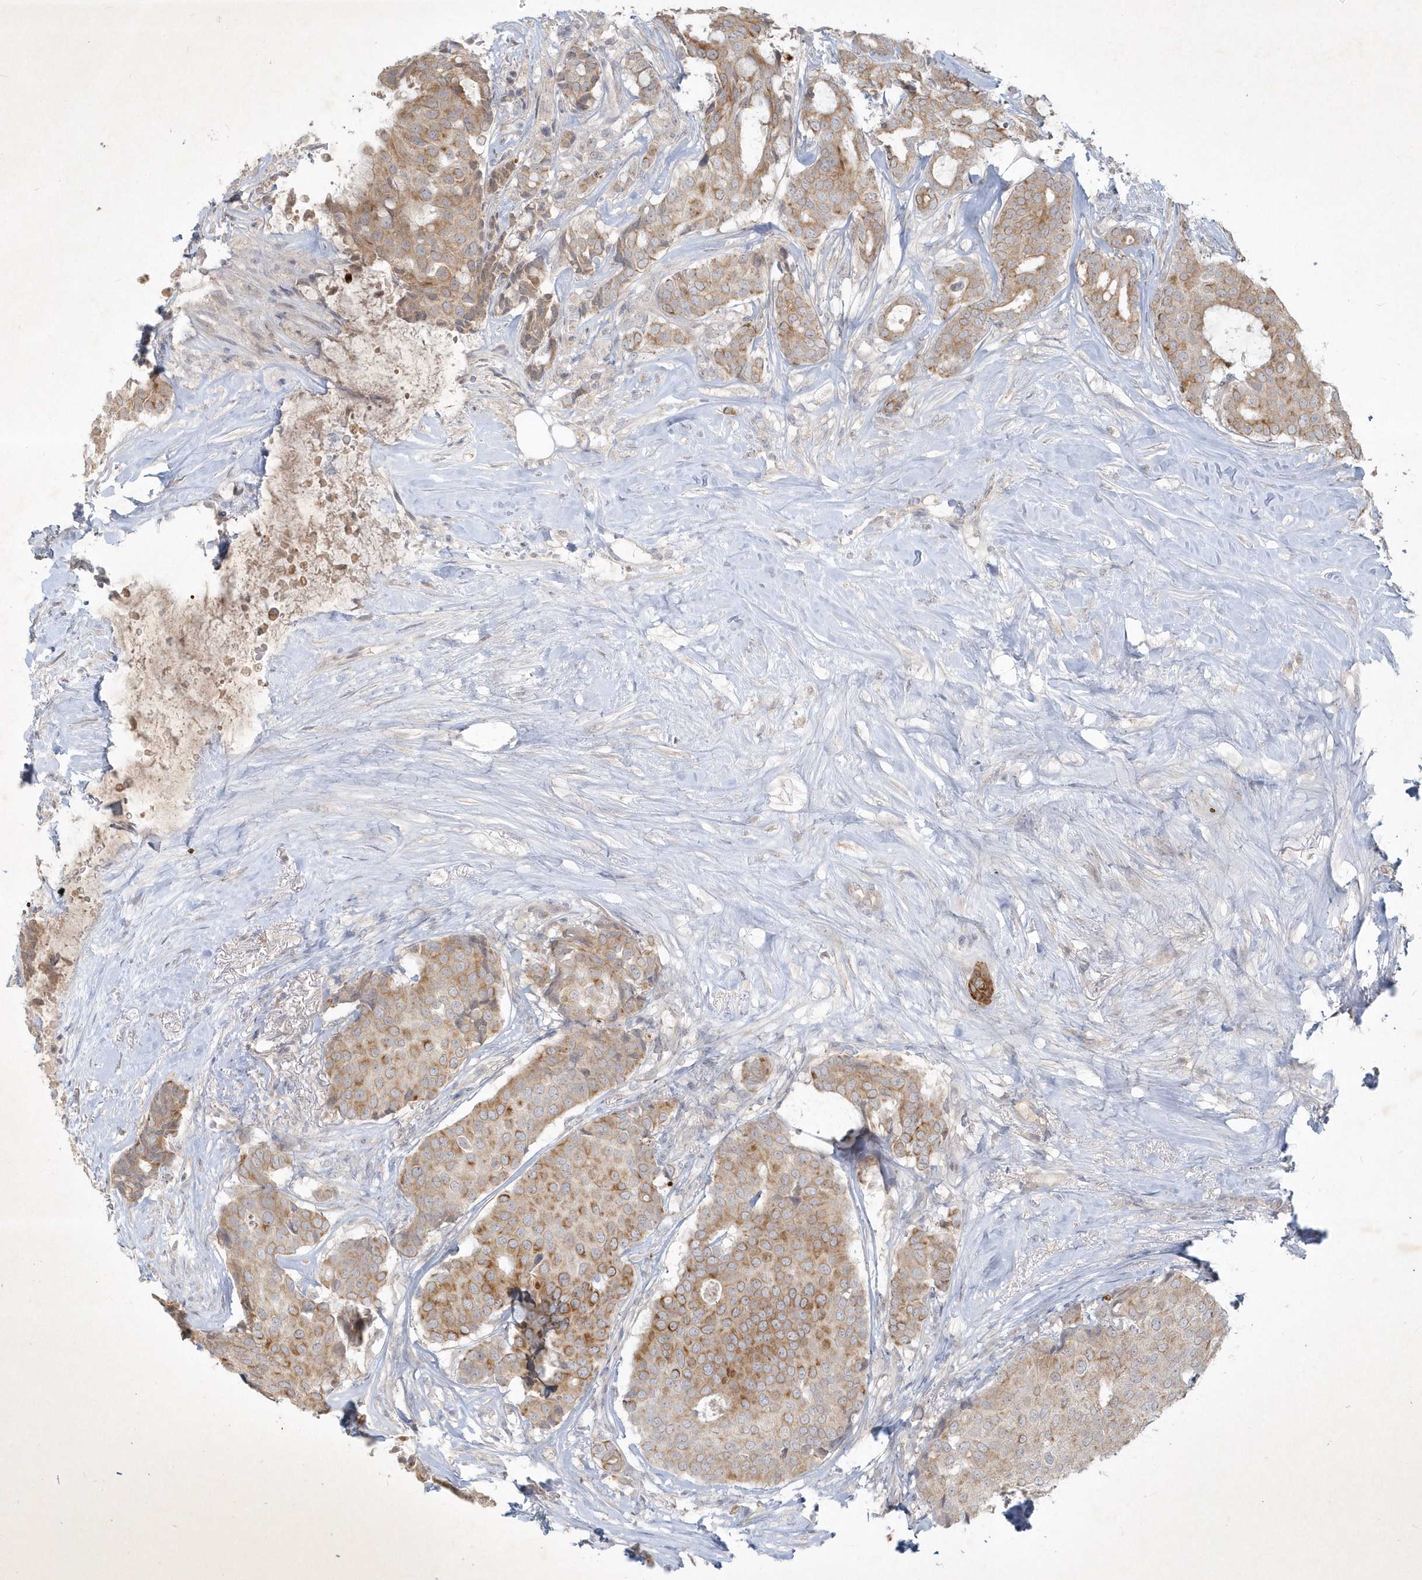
{"staining": {"intensity": "moderate", "quantity": ">75%", "location": "cytoplasmic/membranous"}, "tissue": "breast cancer", "cell_type": "Tumor cells", "image_type": "cancer", "snomed": [{"axis": "morphology", "description": "Duct carcinoma"}, {"axis": "topography", "description": "Breast"}], "caption": "Immunohistochemistry (DAB (3,3'-diaminobenzidine)) staining of breast intraductal carcinoma shows moderate cytoplasmic/membranous protein positivity in about >75% of tumor cells. Immunohistochemistry (ihc) stains the protein in brown and the nuclei are stained blue.", "gene": "BOD1", "patient": {"sex": "female", "age": 75}}